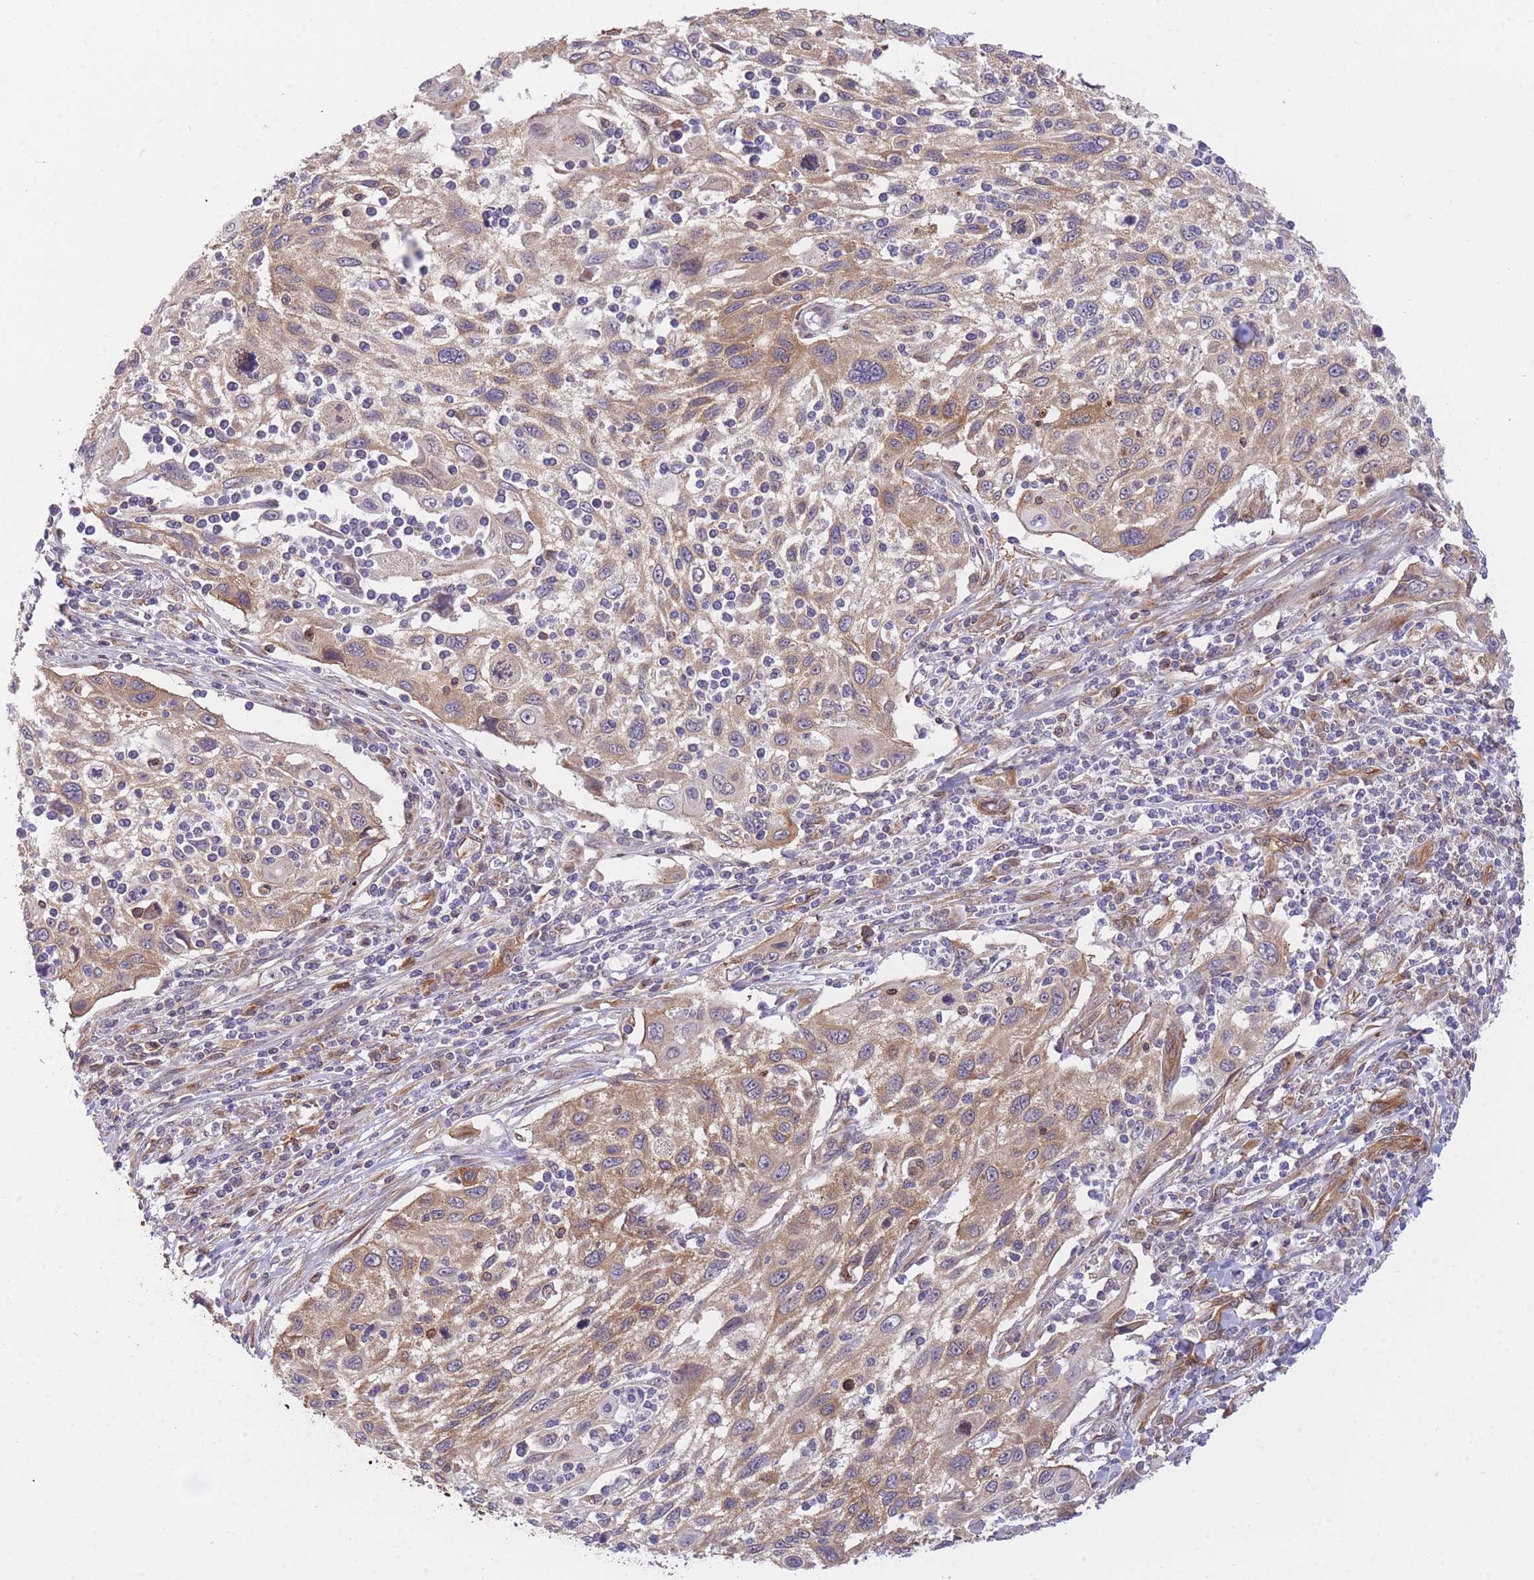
{"staining": {"intensity": "moderate", "quantity": "25%-75%", "location": "cytoplasmic/membranous"}, "tissue": "cervical cancer", "cell_type": "Tumor cells", "image_type": "cancer", "snomed": [{"axis": "morphology", "description": "Squamous cell carcinoma, NOS"}, {"axis": "topography", "description": "Cervix"}], "caption": "This image reveals cervical squamous cell carcinoma stained with IHC to label a protein in brown. The cytoplasmic/membranous of tumor cells show moderate positivity for the protein. Nuclei are counter-stained blue.", "gene": "EXOSC8", "patient": {"sex": "female", "age": 70}}